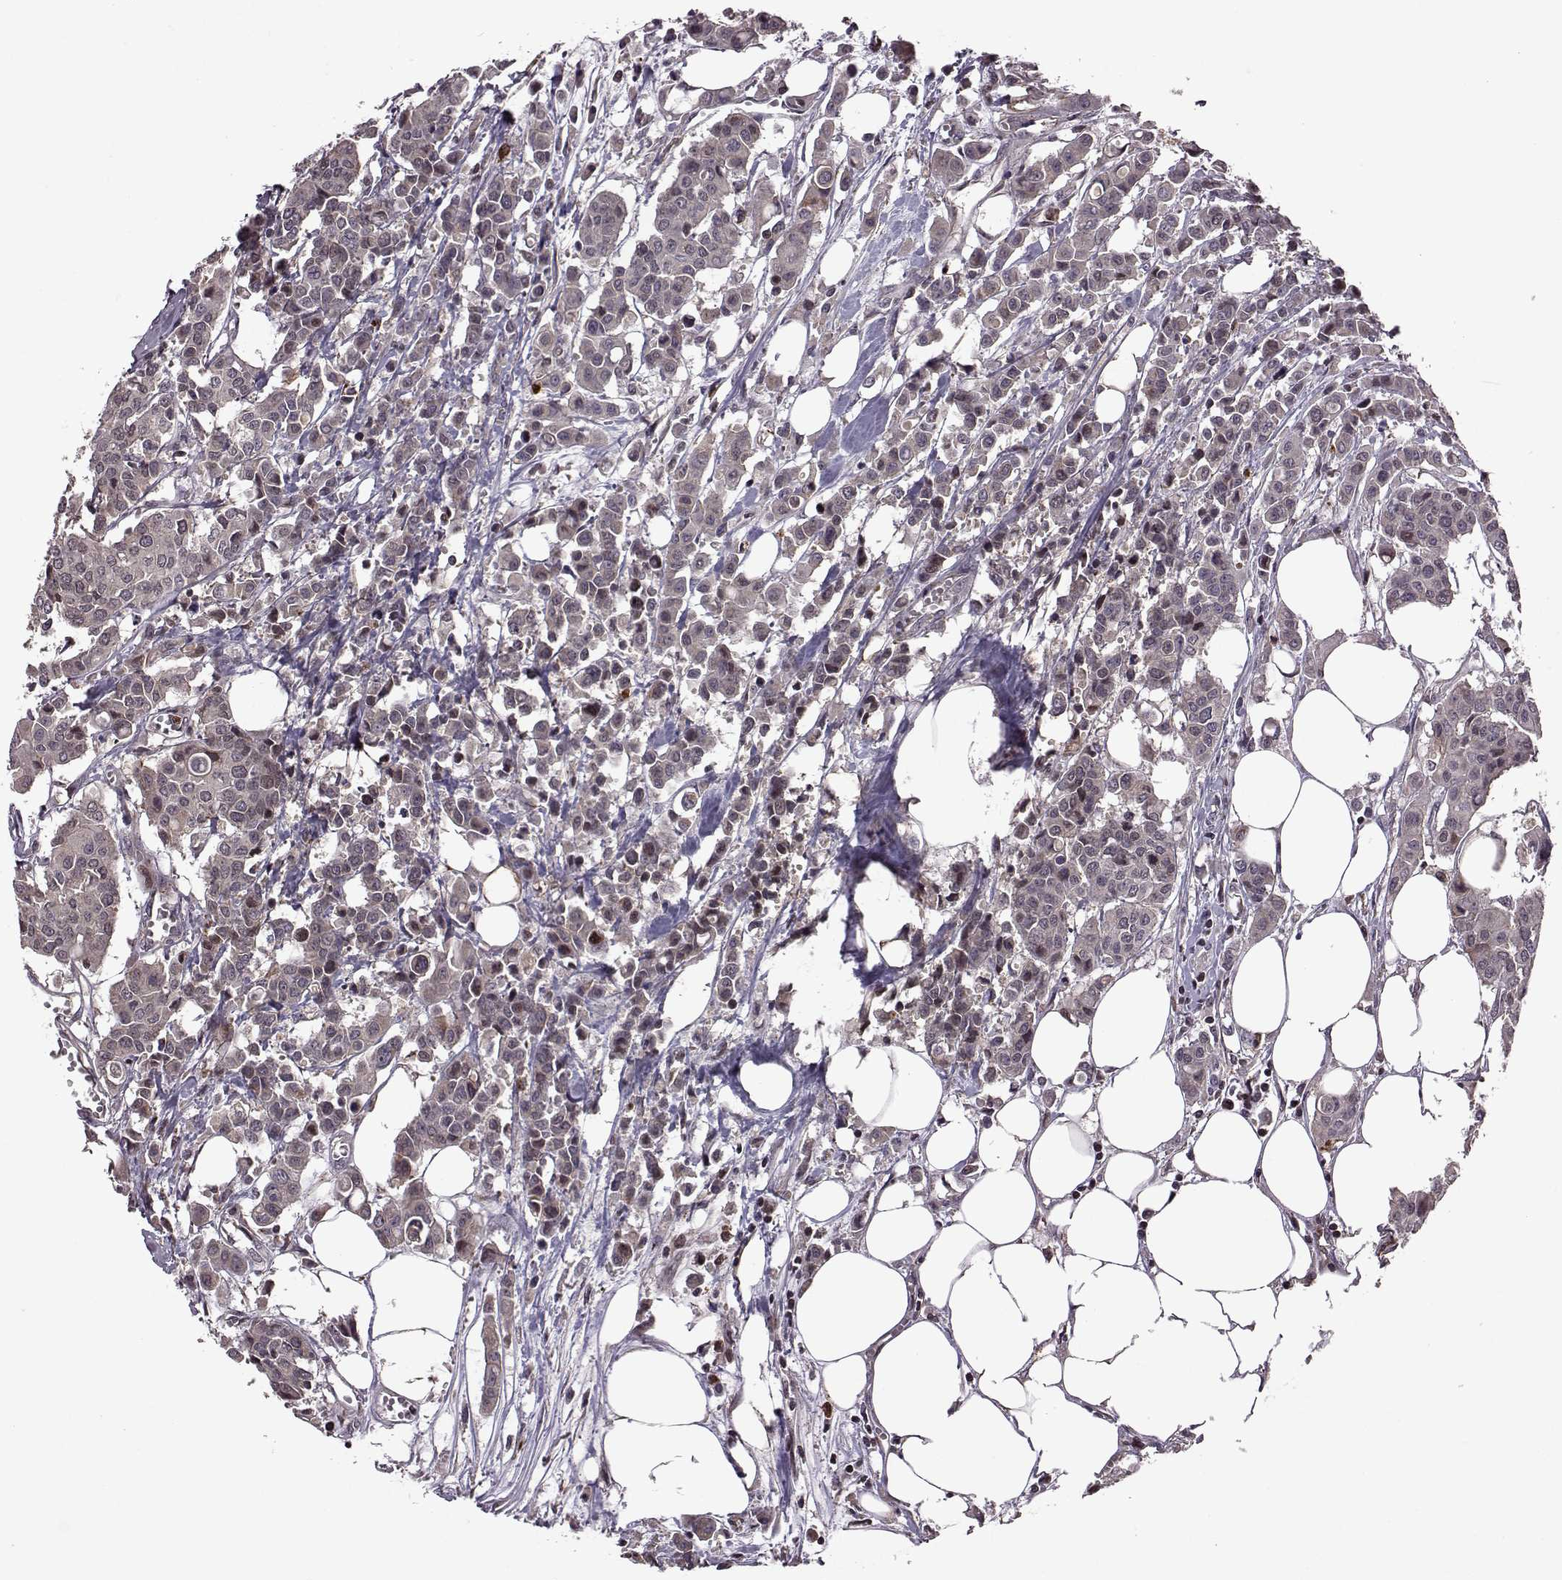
{"staining": {"intensity": "weak", "quantity": "<25%", "location": "cytoplasmic/membranous"}, "tissue": "carcinoid", "cell_type": "Tumor cells", "image_type": "cancer", "snomed": [{"axis": "morphology", "description": "Carcinoid, malignant, NOS"}, {"axis": "topography", "description": "Colon"}], "caption": "Immunohistochemistry photomicrograph of human carcinoid stained for a protein (brown), which shows no positivity in tumor cells.", "gene": "TRMU", "patient": {"sex": "male", "age": 81}}